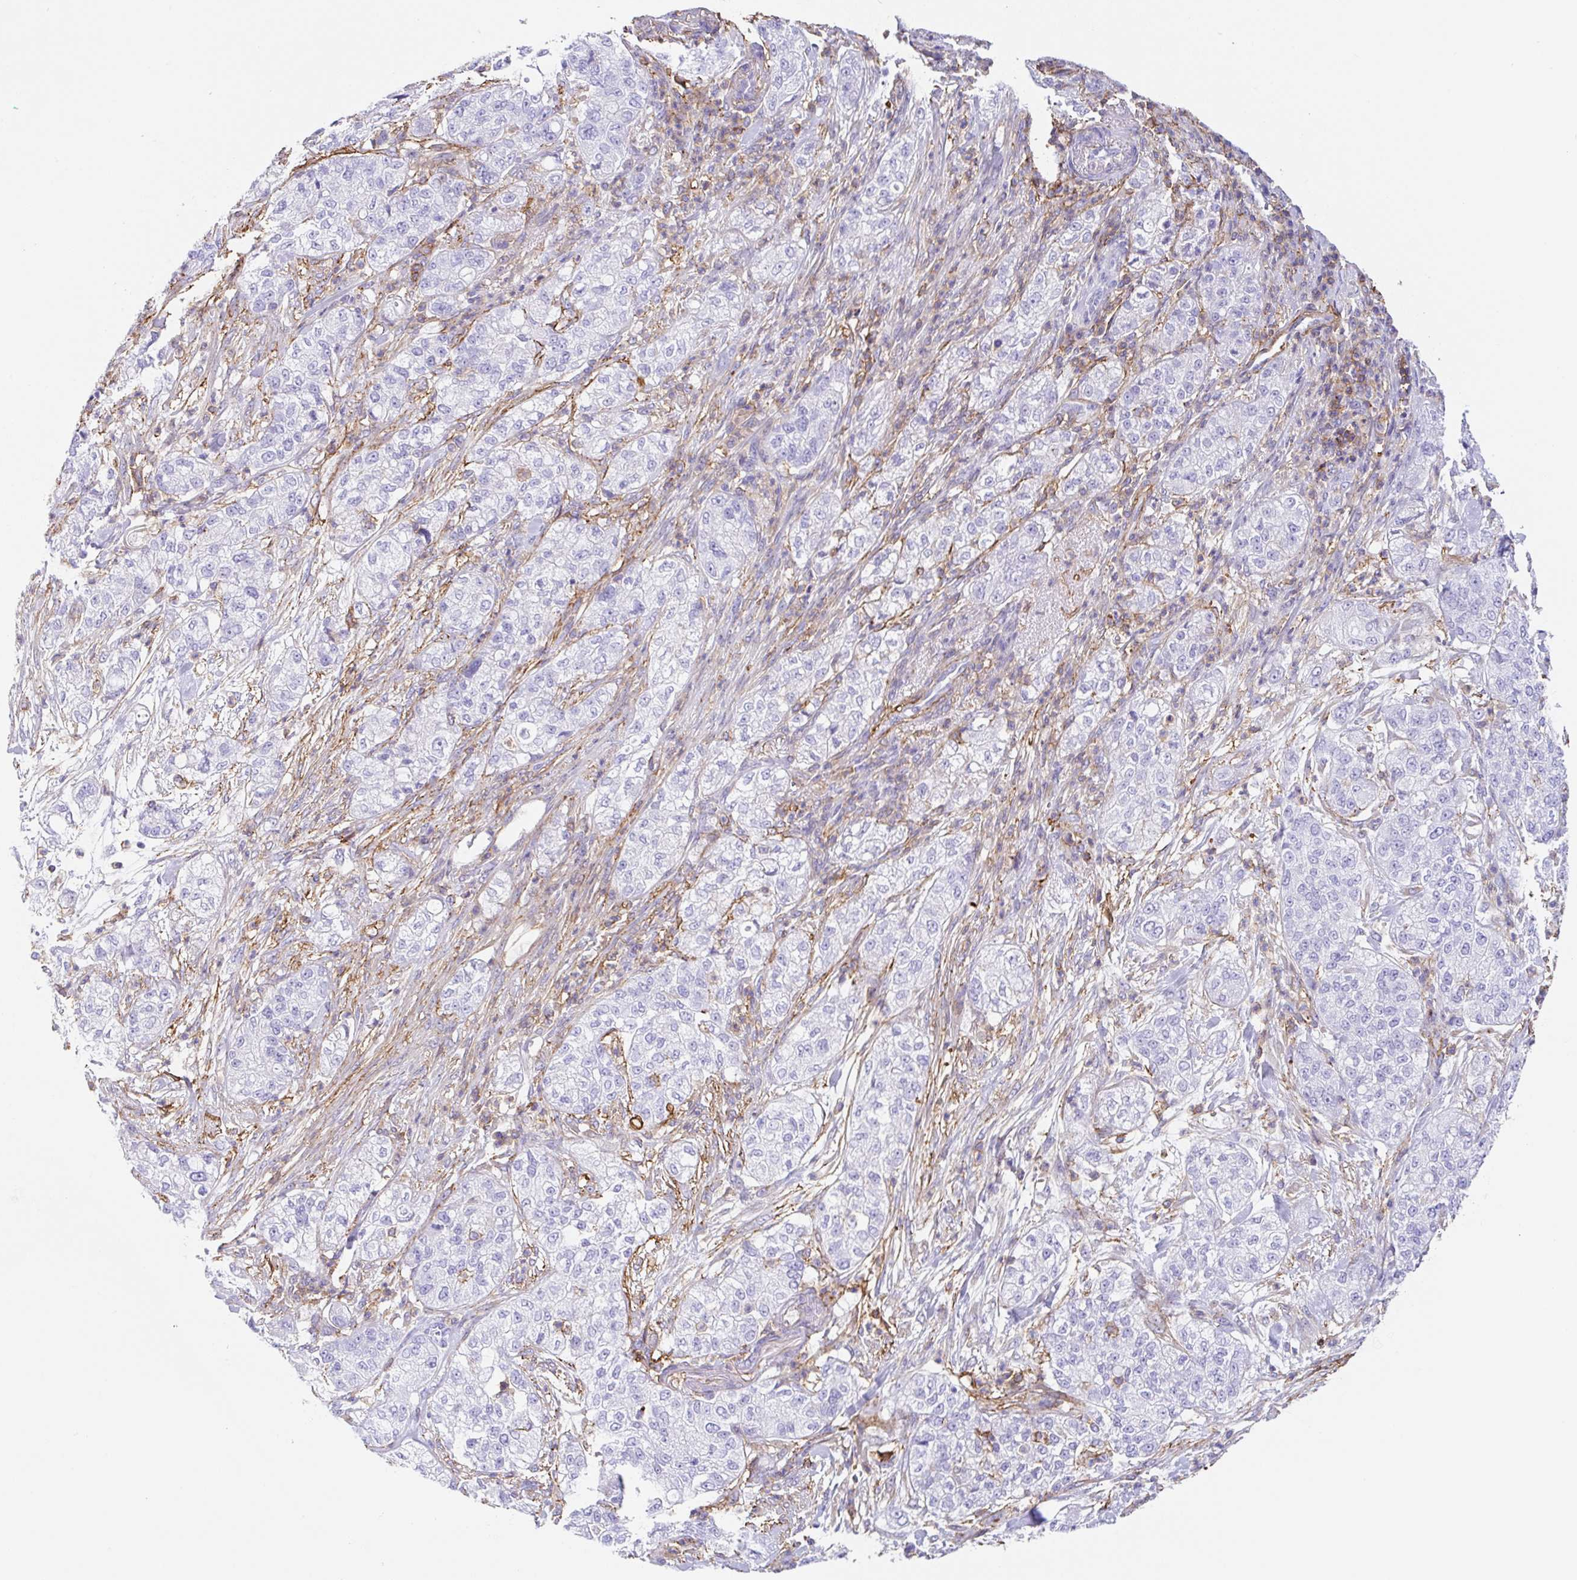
{"staining": {"intensity": "negative", "quantity": "none", "location": "none"}, "tissue": "pancreatic cancer", "cell_type": "Tumor cells", "image_type": "cancer", "snomed": [{"axis": "morphology", "description": "Adenocarcinoma, NOS"}, {"axis": "topography", "description": "Pancreas"}], "caption": "High magnification brightfield microscopy of adenocarcinoma (pancreatic) stained with DAB (3,3'-diaminobenzidine) (brown) and counterstained with hematoxylin (blue): tumor cells show no significant expression. (DAB (3,3'-diaminobenzidine) IHC, high magnification).", "gene": "MTTP", "patient": {"sex": "female", "age": 78}}